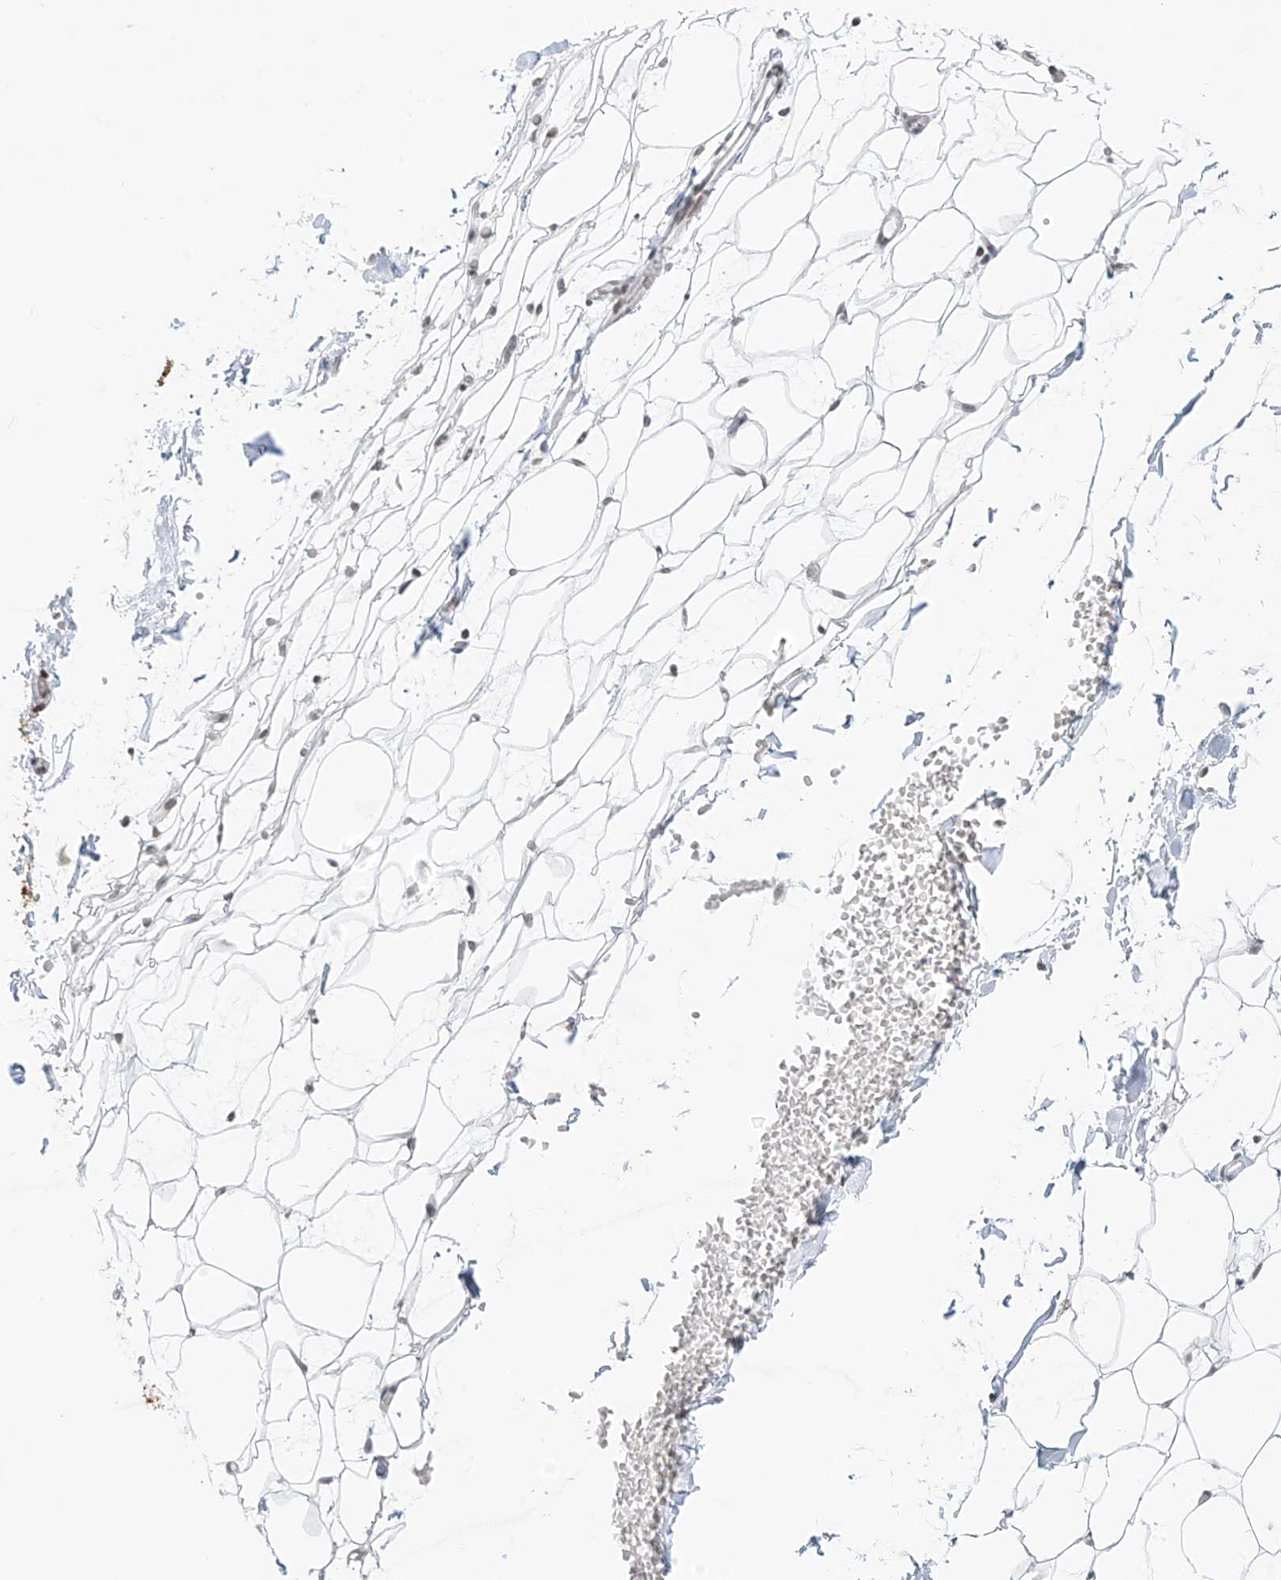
{"staining": {"intensity": "negative", "quantity": "none", "location": "none"}, "tissue": "adipose tissue", "cell_type": "Adipocytes", "image_type": "normal", "snomed": [{"axis": "morphology", "description": "Normal tissue, NOS"}, {"axis": "topography", "description": "Breast"}], "caption": "High power microscopy image of an IHC photomicrograph of benign adipose tissue, revealing no significant positivity in adipocytes.", "gene": "ZNF512", "patient": {"sex": "female", "age": 23}}